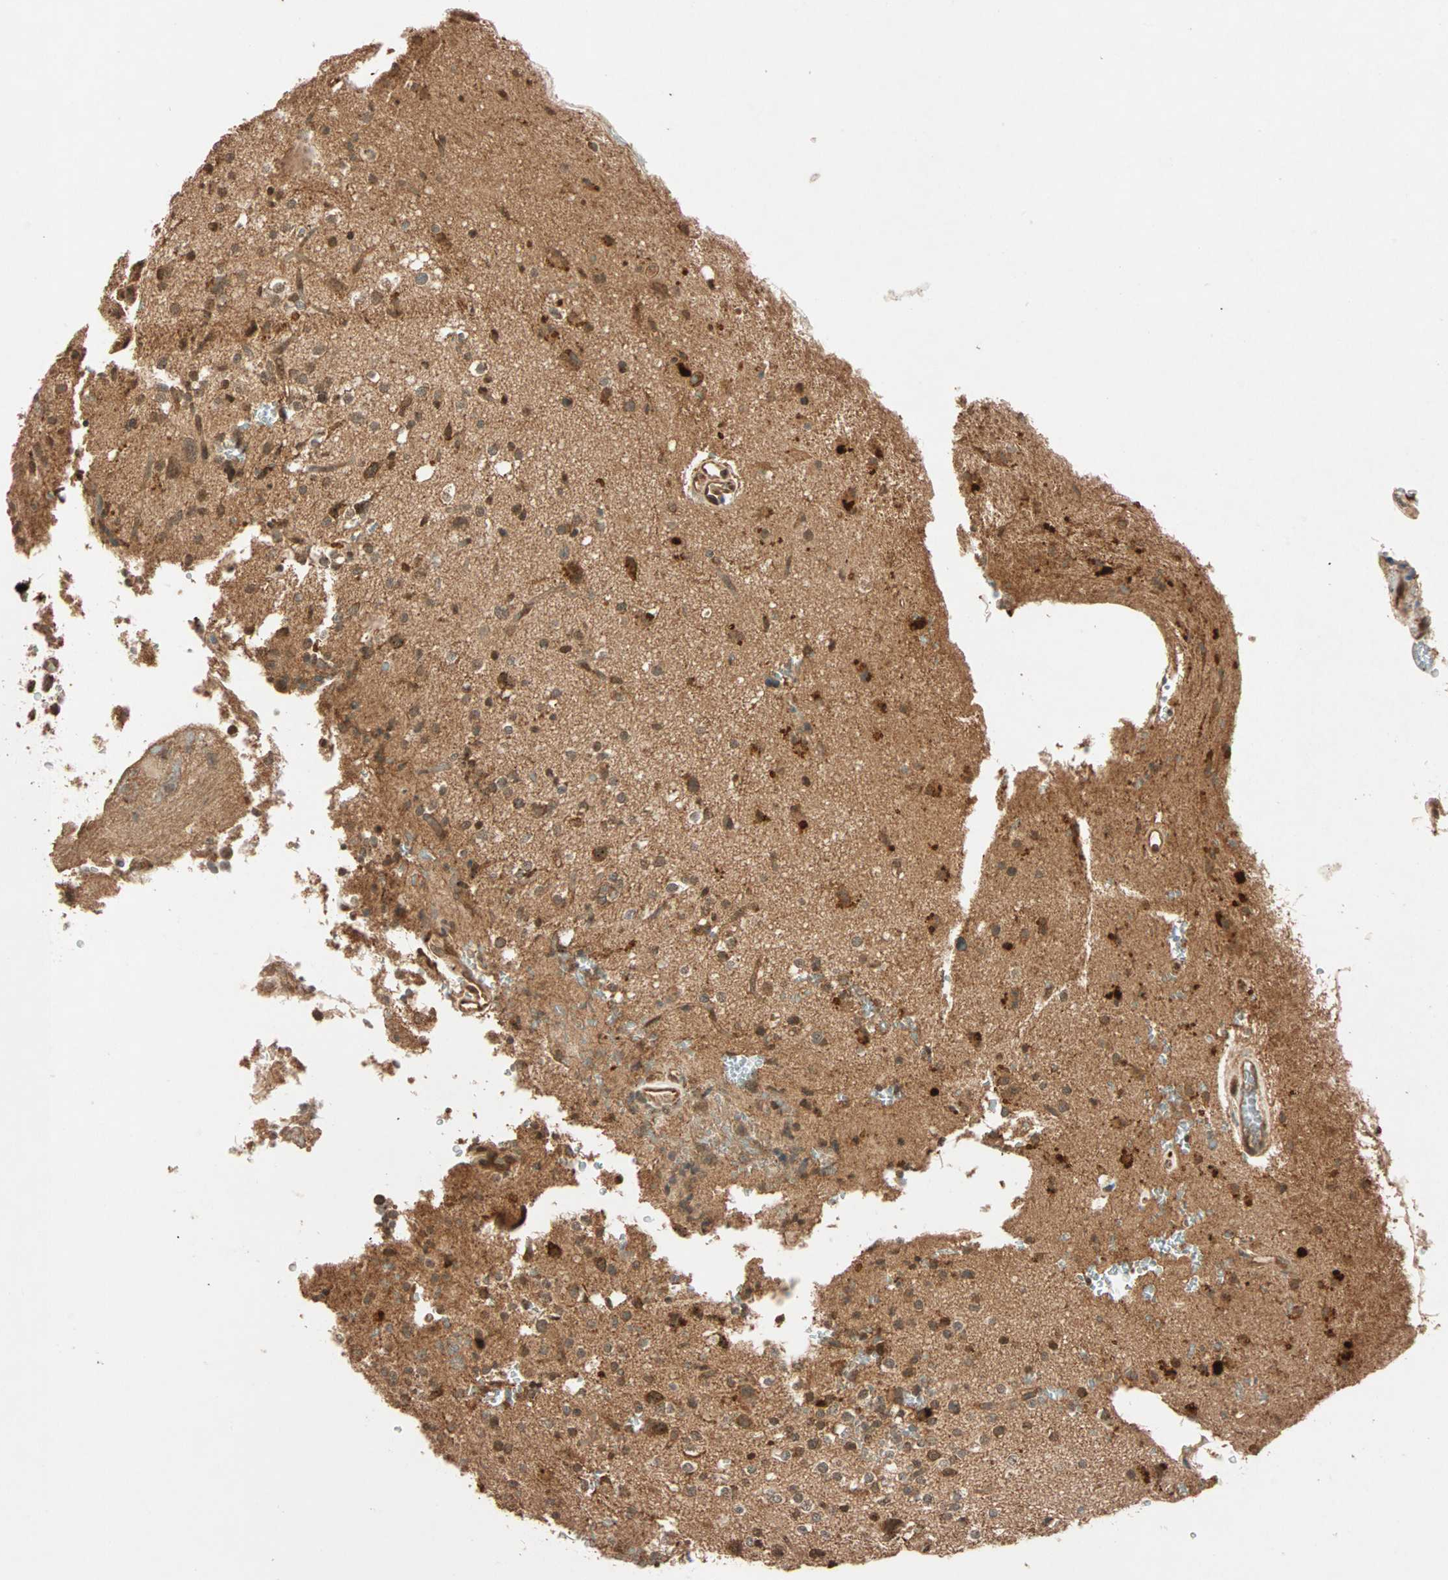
{"staining": {"intensity": "moderate", "quantity": ">75%", "location": "cytoplasmic/membranous"}, "tissue": "glioma", "cell_type": "Tumor cells", "image_type": "cancer", "snomed": [{"axis": "morphology", "description": "Glioma, malignant, High grade"}, {"axis": "topography", "description": "Brain"}], "caption": "Protein expression analysis of human malignant high-grade glioma reveals moderate cytoplasmic/membranous expression in about >75% of tumor cells.", "gene": "MAPK1", "patient": {"sex": "male", "age": 47}}